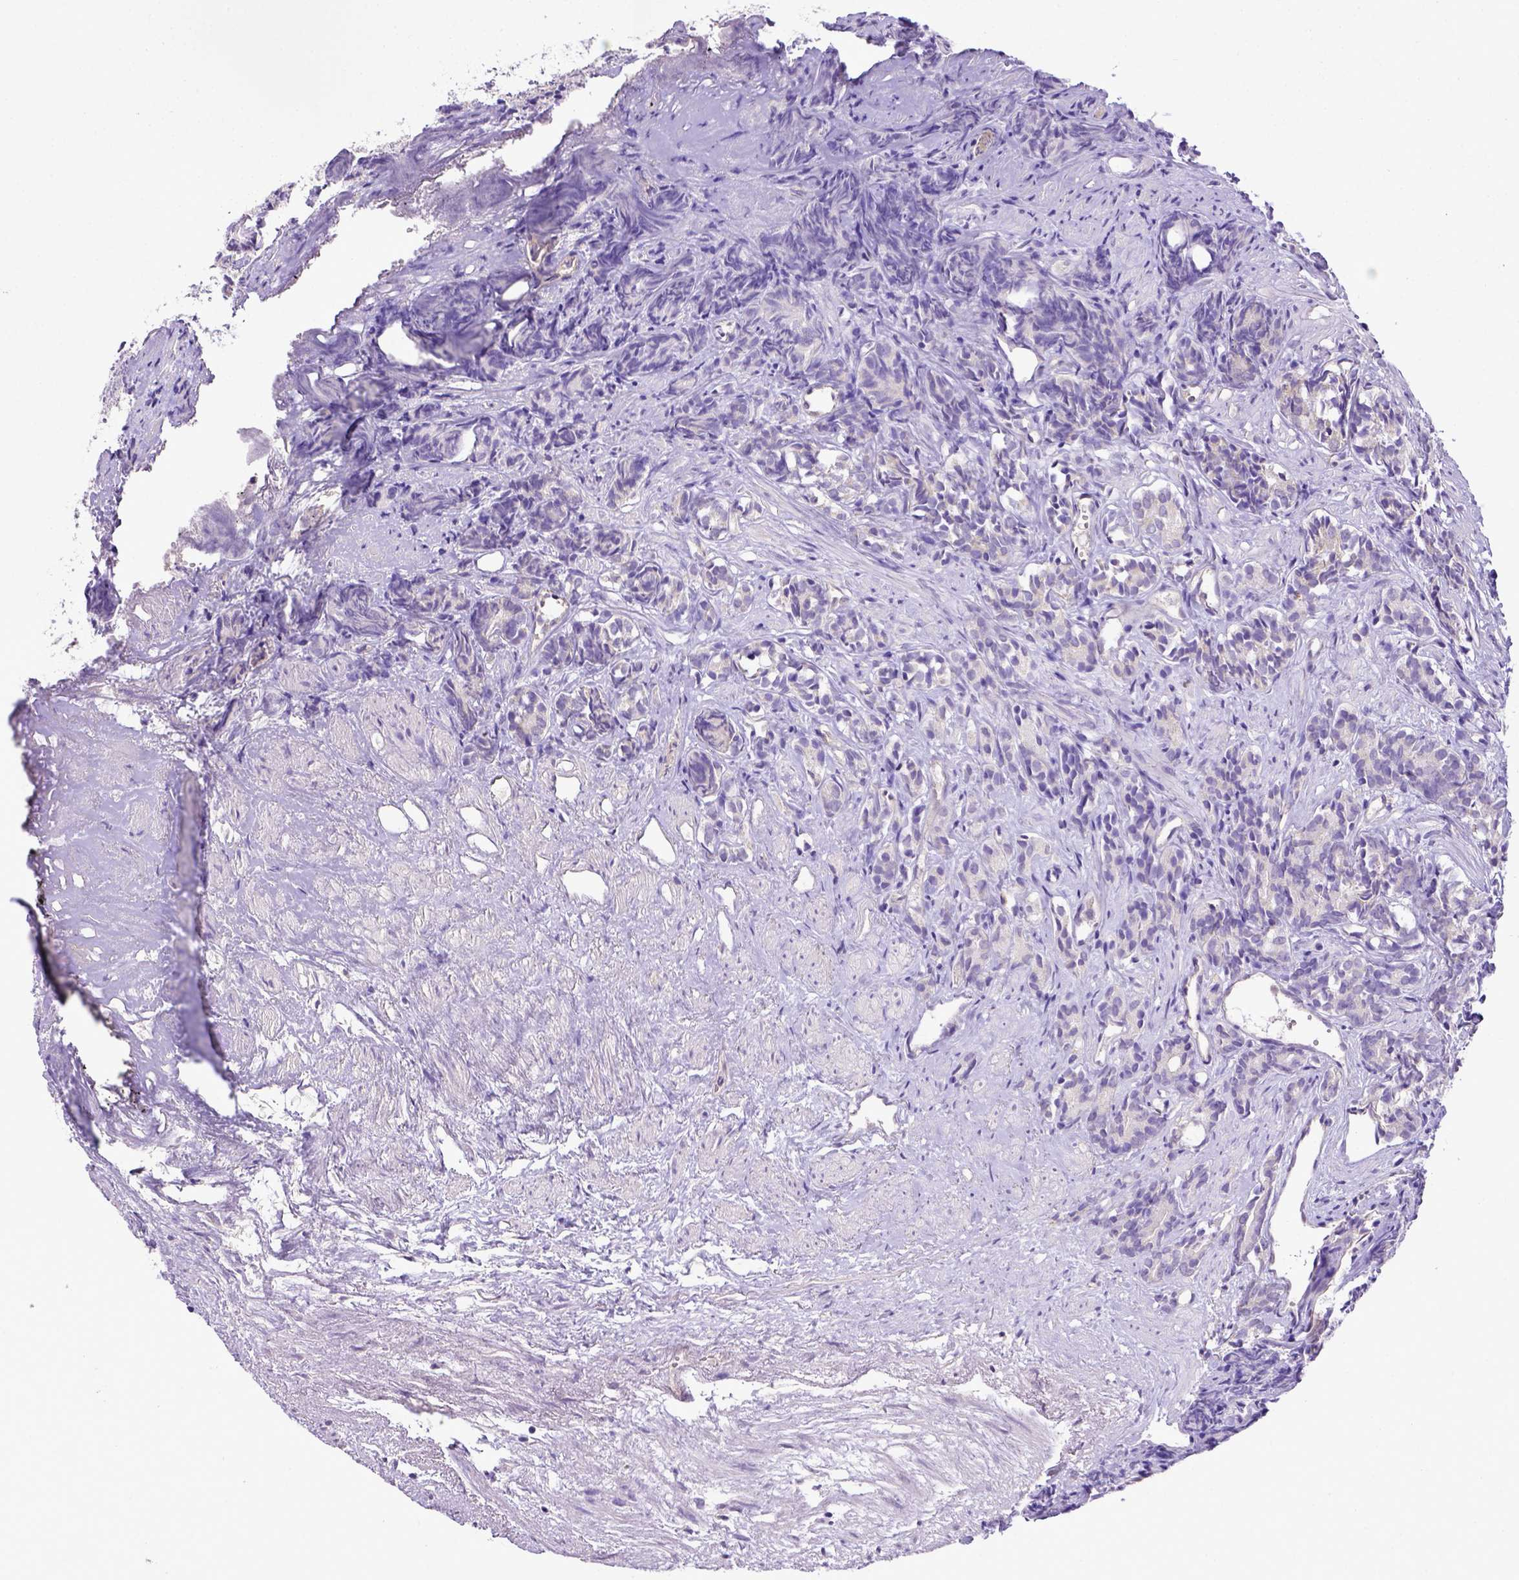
{"staining": {"intensity": "negative", "quantity": "none", "location": "none"}, "tissue": "prostate cancer", "cell_type": "Tumor cells", "image_type": "cancer", "snomed": [{"axis": "morphology", "description": "Adenocarcinoma, High grade"}, {"axis": "topography", "description": "Prostate"}], "caption": "Tumor cells are negative for protein expression in human high-grade adenocarcinoma (prostate).", "gene": "CD40", "patient": {"sex": "male", "age": 84}}